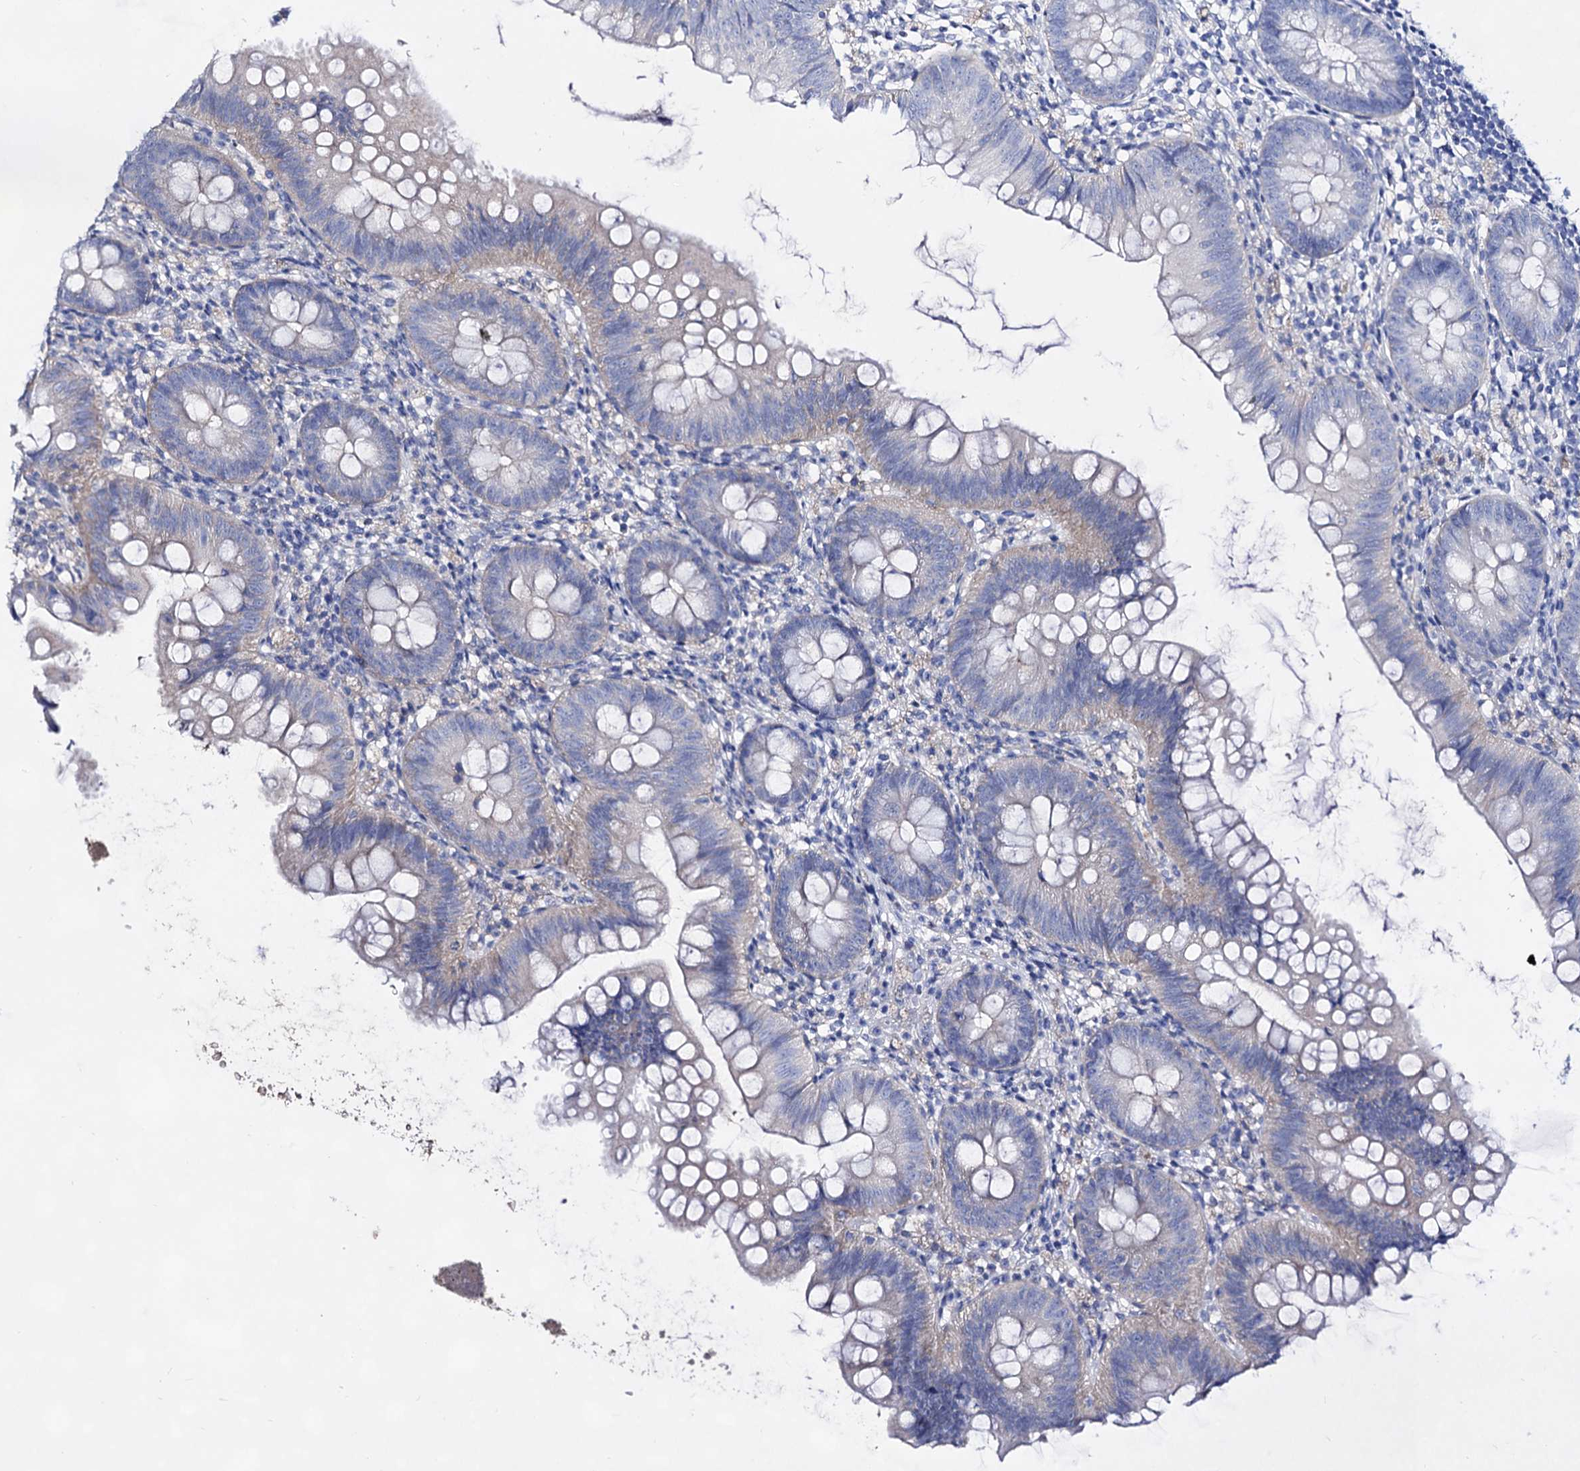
{"staining": {"intensity": "negative", "quantity": "none", "location": "none"}, "tissue": "appendix", "cell_type": "Glandular cells", "image_type": "normal", "snomed": [{"axis": "morphology", "description": "Normal tissue, NOS"}, {"axis": "topography", "description": "Appendix"}], "caption": "DAB immunohistochemical staining of normal appendix shows no significant expression in glandular cells.", "gene": "PLIN1", "patient": {"sex": "female", "age": 62}}